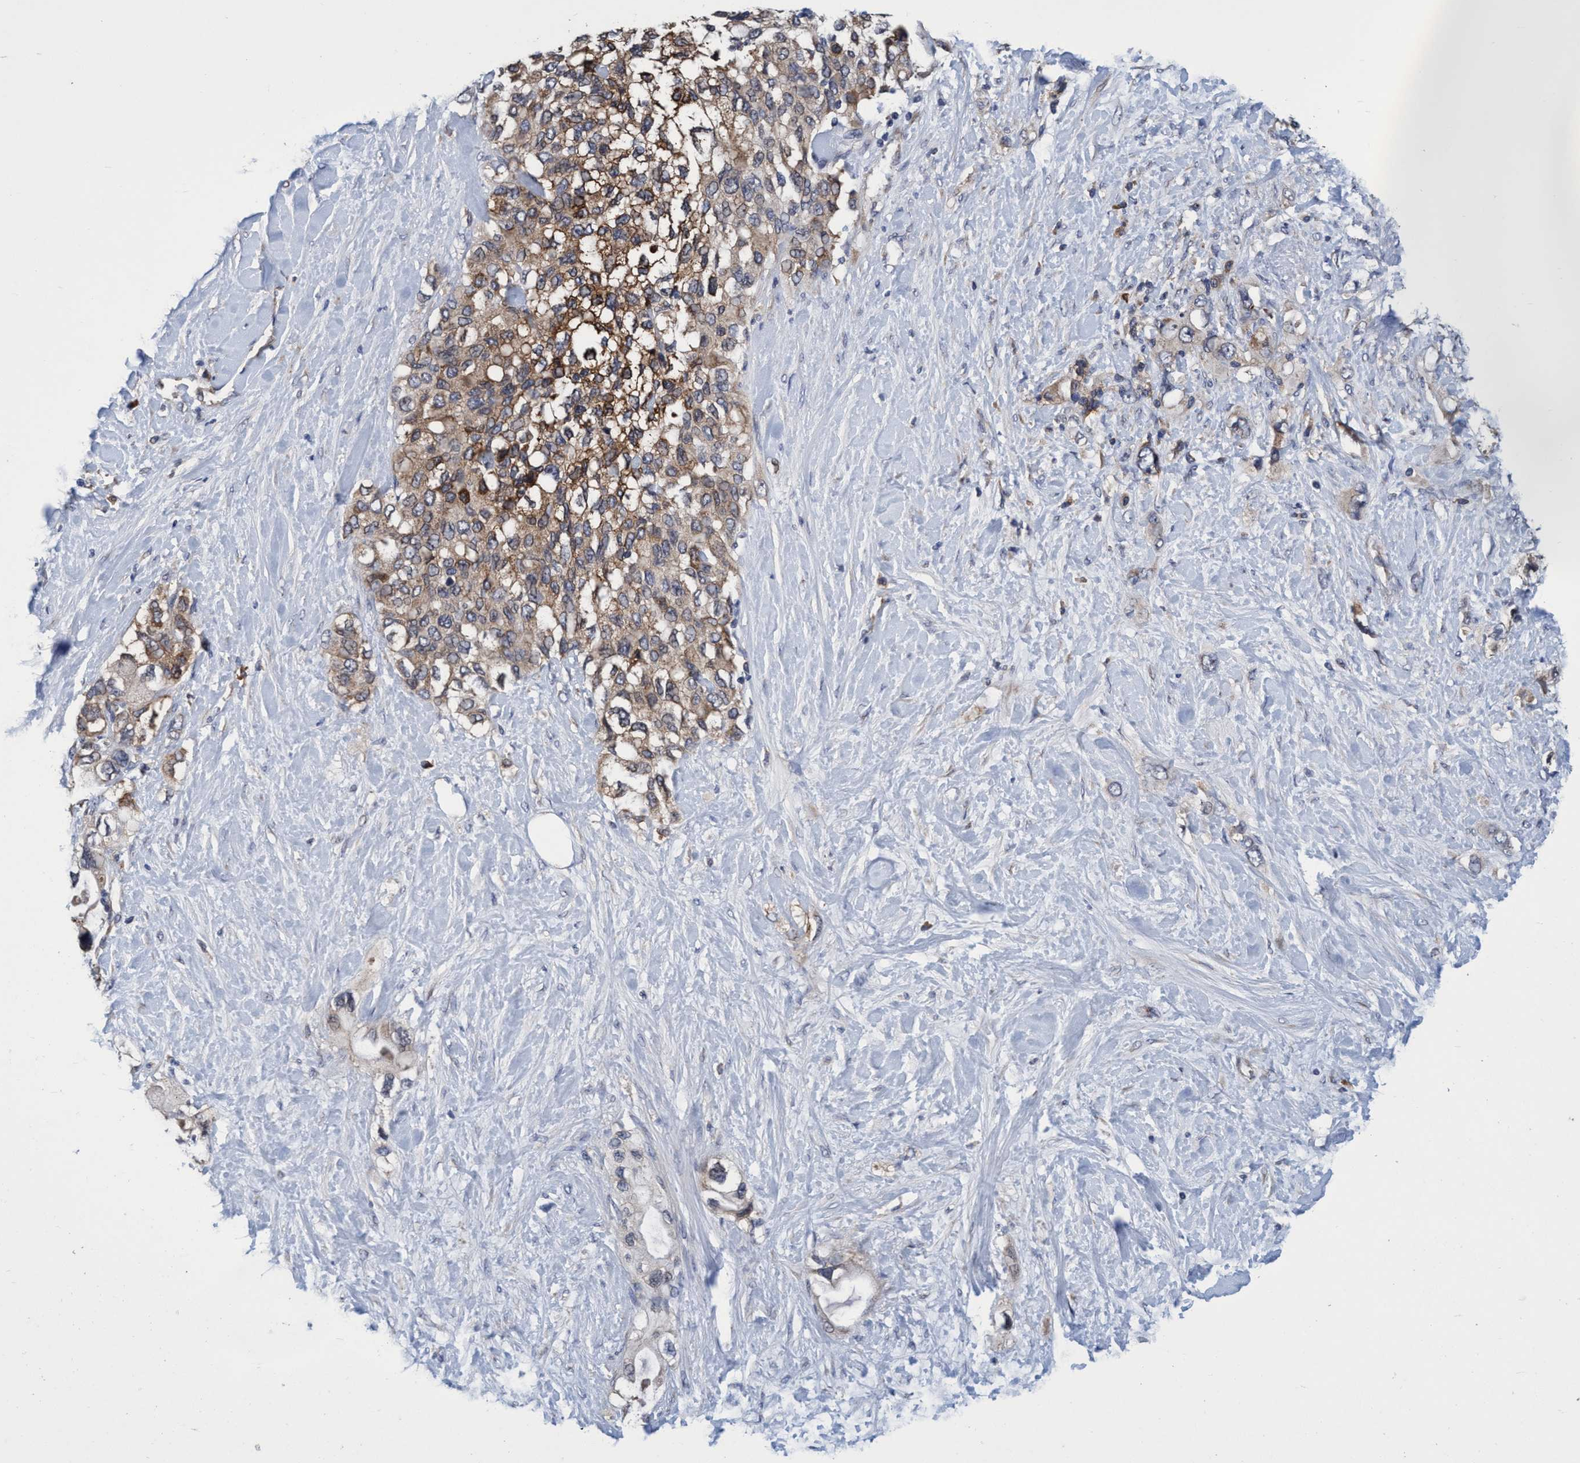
{"staining": {"intensity": "weak", "quantity": ">75%", "location": "cytoplasmic/membranous"}, "tissue": "pancreatic cancer", "cell_type": "Tumor cells", "image_type": "cancer", "snomed": [{"axis": "morphology", "description": "Adenocarcinoma, NOS"}, {"axis": "topography", "description": "Pancreas"}], "caption": "Human pancreatic adenocarcinoma stained for a protein (brown) reveals weak cytoplasmic/membranous positive expression in approximately >75% of tumor cells.", "gene": "CALCOCO2", "patient": {"sex": "female", "age": 56}}